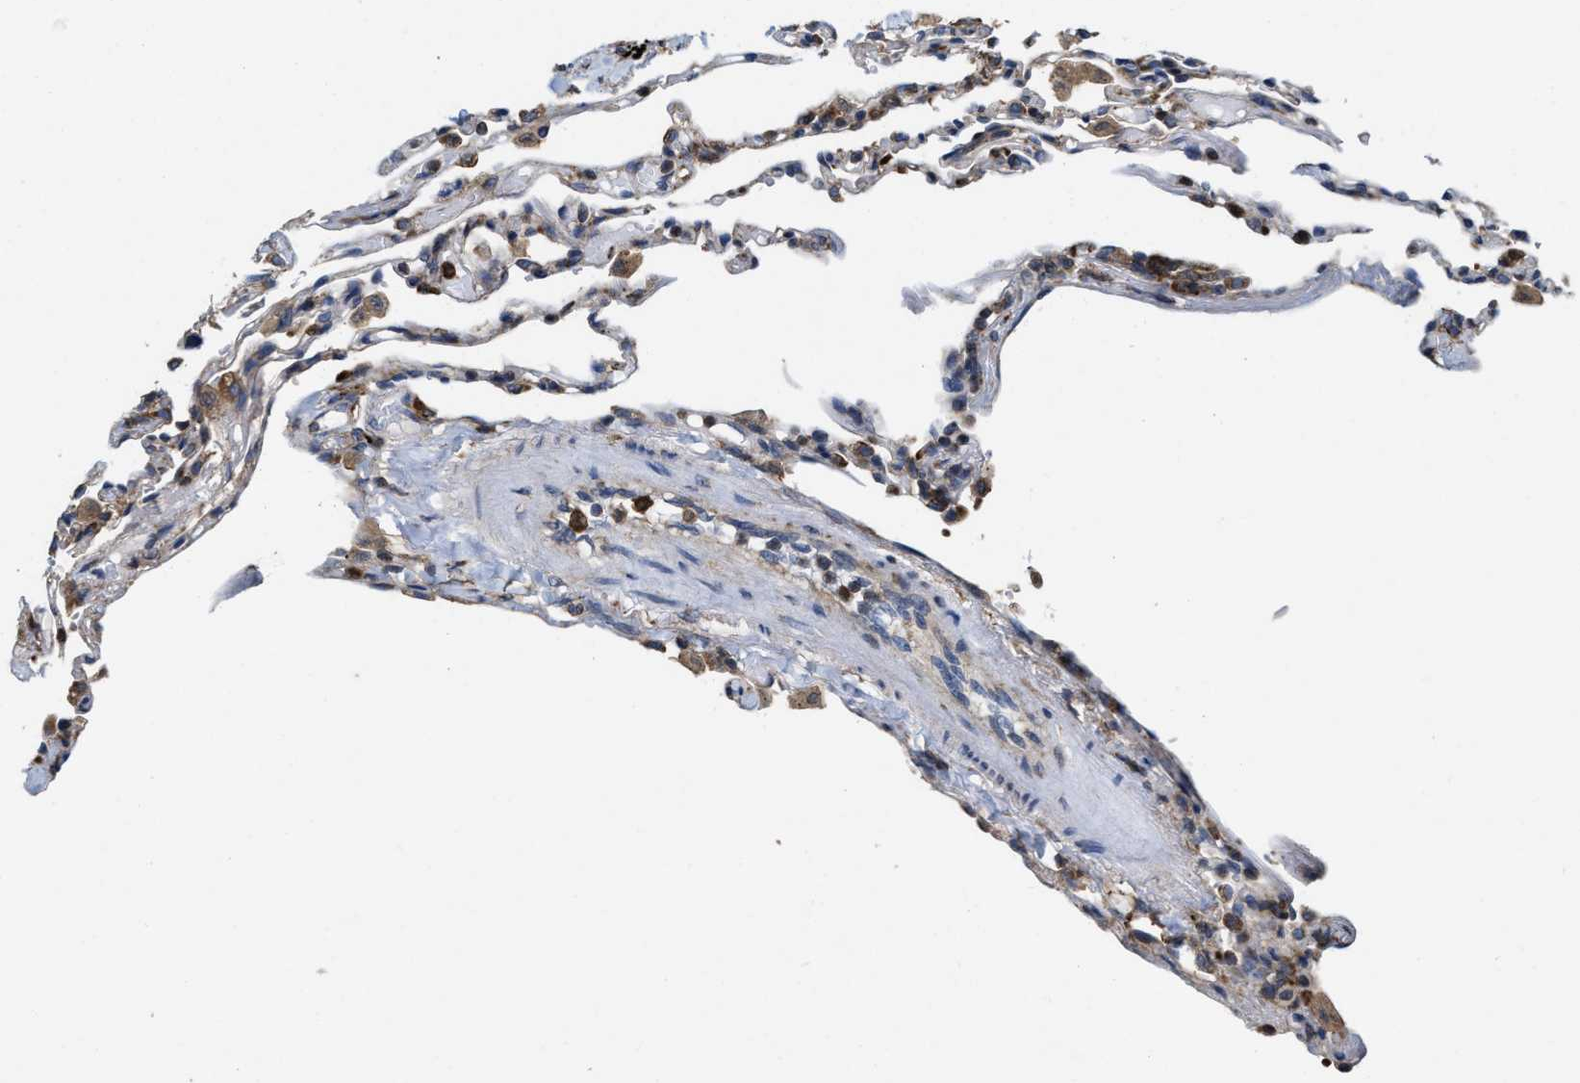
{"staining": {"intensity": "negative", "quantity": "none", "location": "none"}, "tissue": "lung", "cell_type": "Alveolar cells", "image_type": "normal", "snomed": [{"axis": "morphology", "description": "Normal tissue, NOS"}, {"axis": "topography", "description": "Lung"}], "caption": "There is no significant staining in alveolar cells of lung. (Stains: DAB IHC with hematoxylin counter stain, Microscopy: brightfield microscopy at high magnification).", "gene": "FGD3", "patient": {"sex": "male", "age": 59}}